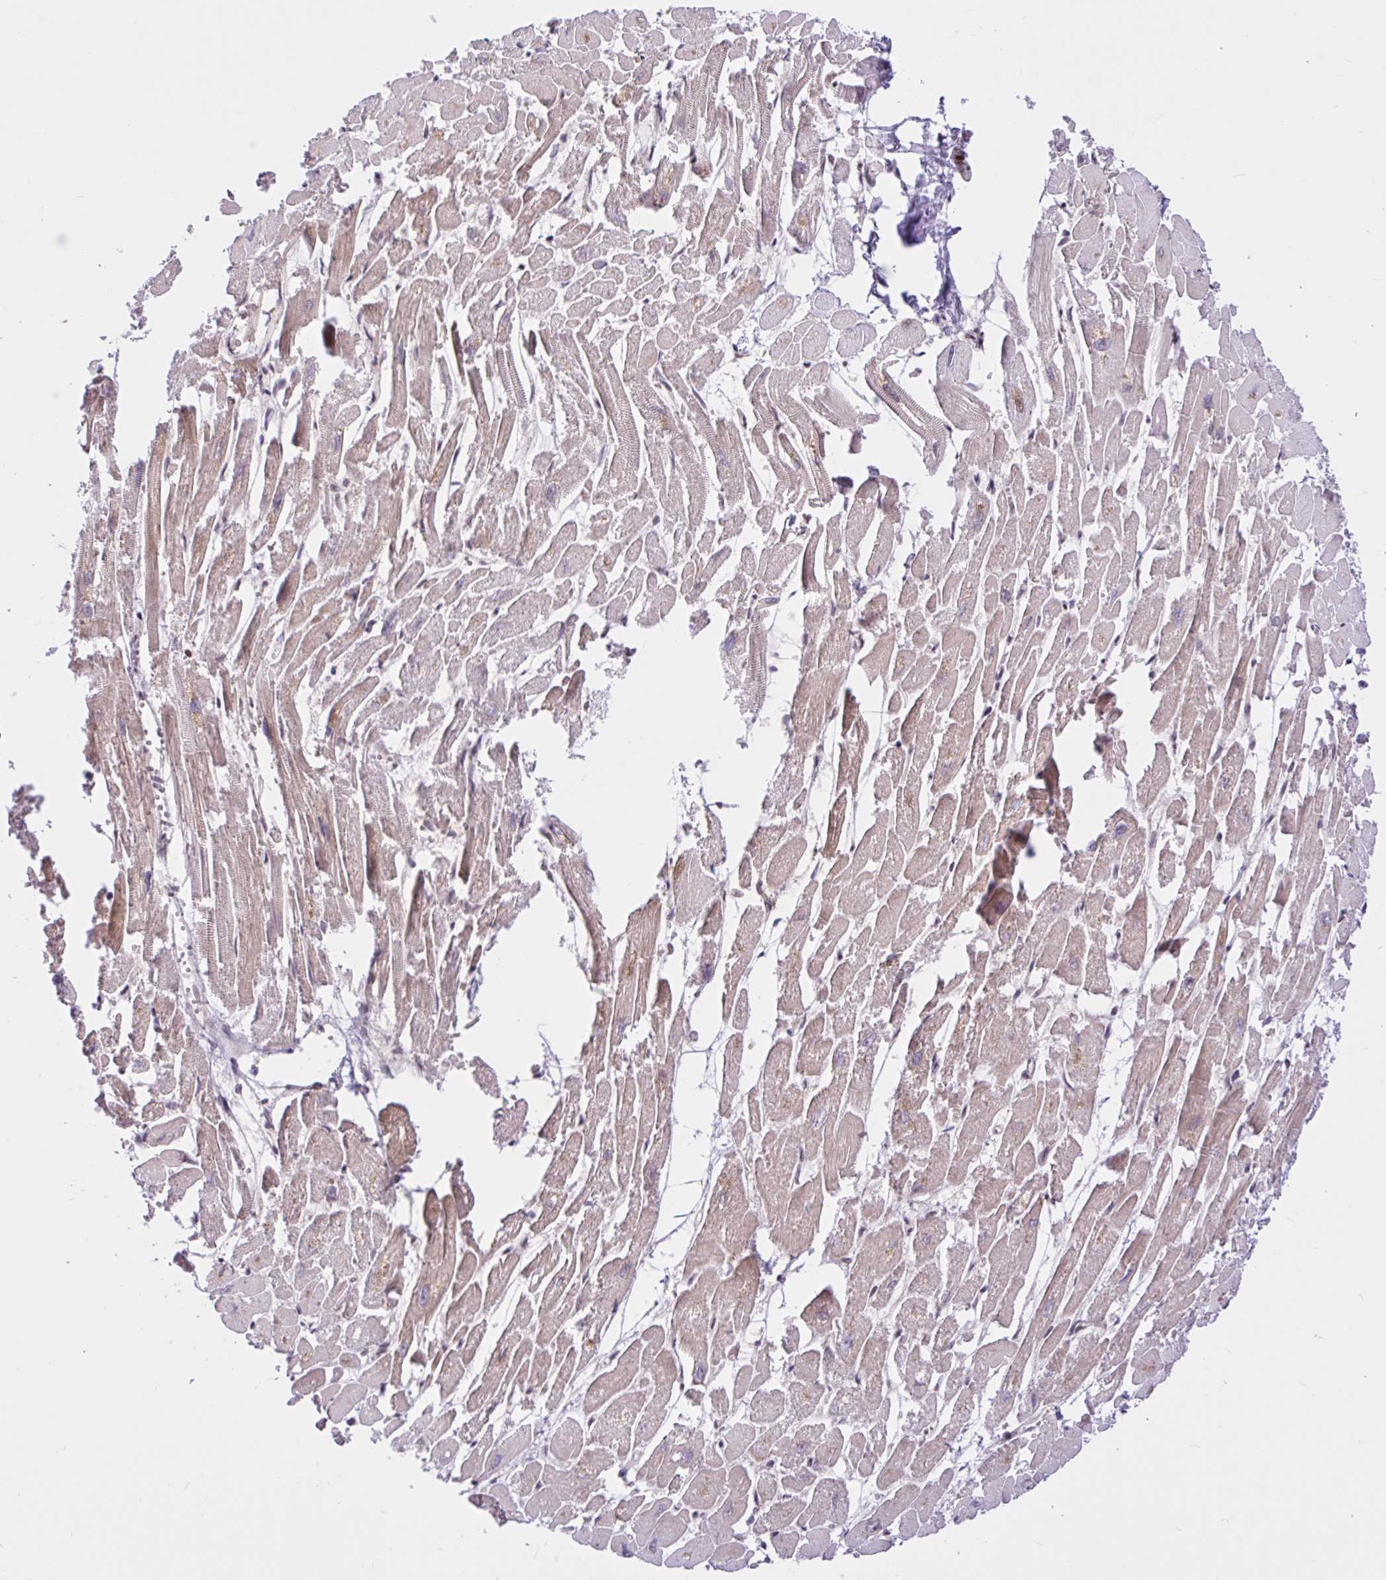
{"staining": {"intensity": "moderate", "quantity": "<25%", "location": "nuclear"}, "tissue": "heart muscle", "cell_type": "Cardiomyocytes", "image_type": "normal", "snomed": [{"axis": "morphology", "description": "Normal tissue, NOS"}, {"axis": "topography", "description": "Heart"}], "caption": "Protein staining exhibits moderate nuclear staining in about <25% of cardiomyocytes in benign heart muscle.", "gene": "CCDC12", "patient": {"sex": "male", "age": 54}}